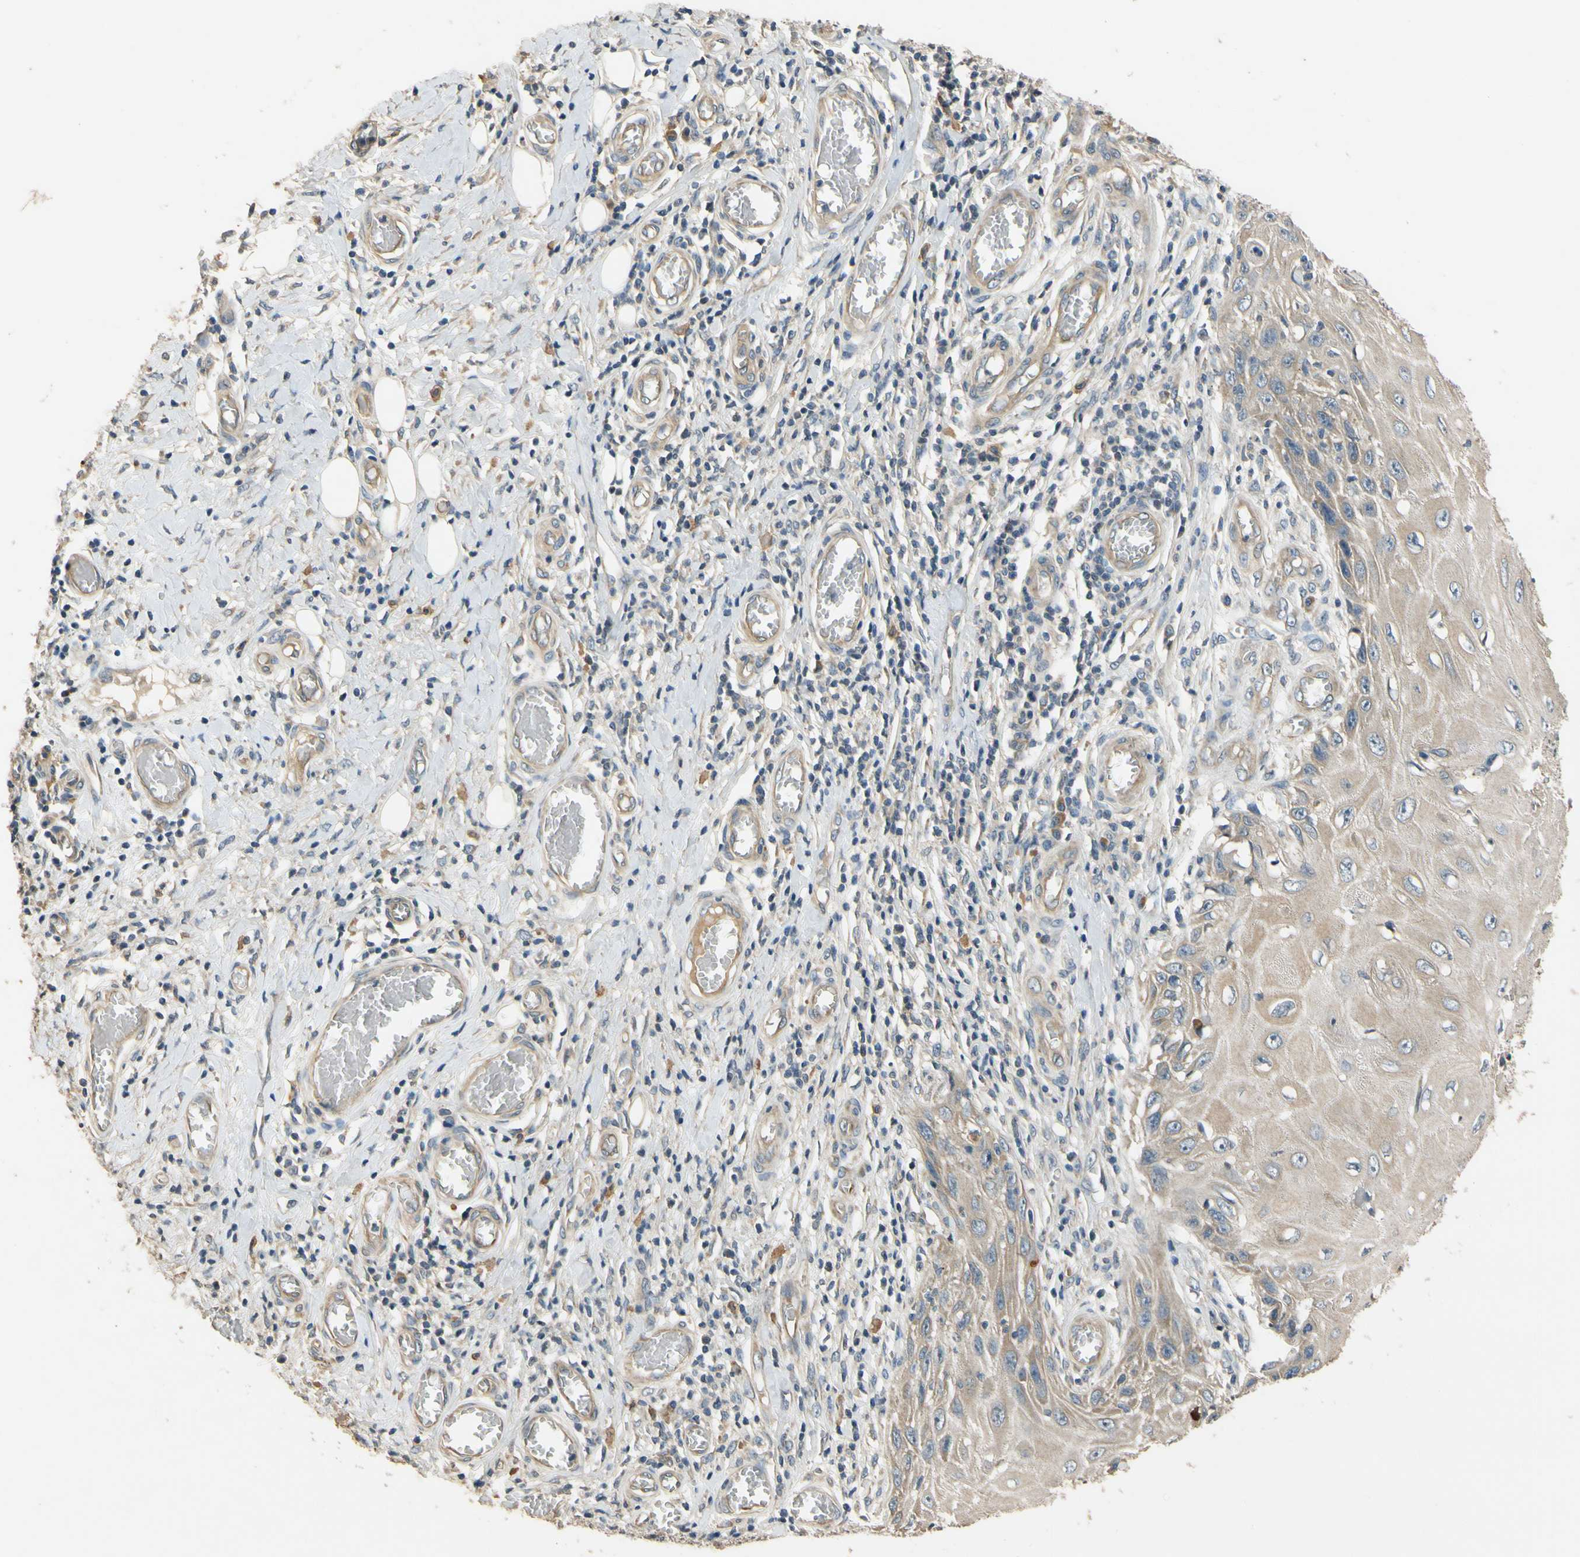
{"staining": {"intensity": "weak", "quantity": "25%-75%", "location": "cytoplasmic/membranous"}, "tissue": "skin cancer", "cell_type": "Tumor cells", "image_type": "cancer", "snomed": [{"axis": "morphology", "description": "Squamous cell carcinoma, NOS"}, {"axis": "topography", "description": "Skin"}], "caption": "Skin cancer tissue exhibits weak cytoplasmic/membranous expression in approximately 25%-75% of tumor cells, visualized by immunohistochemistry.", "gene": "ALKBH3", "patient": {"sex": "female", "age": 73}}